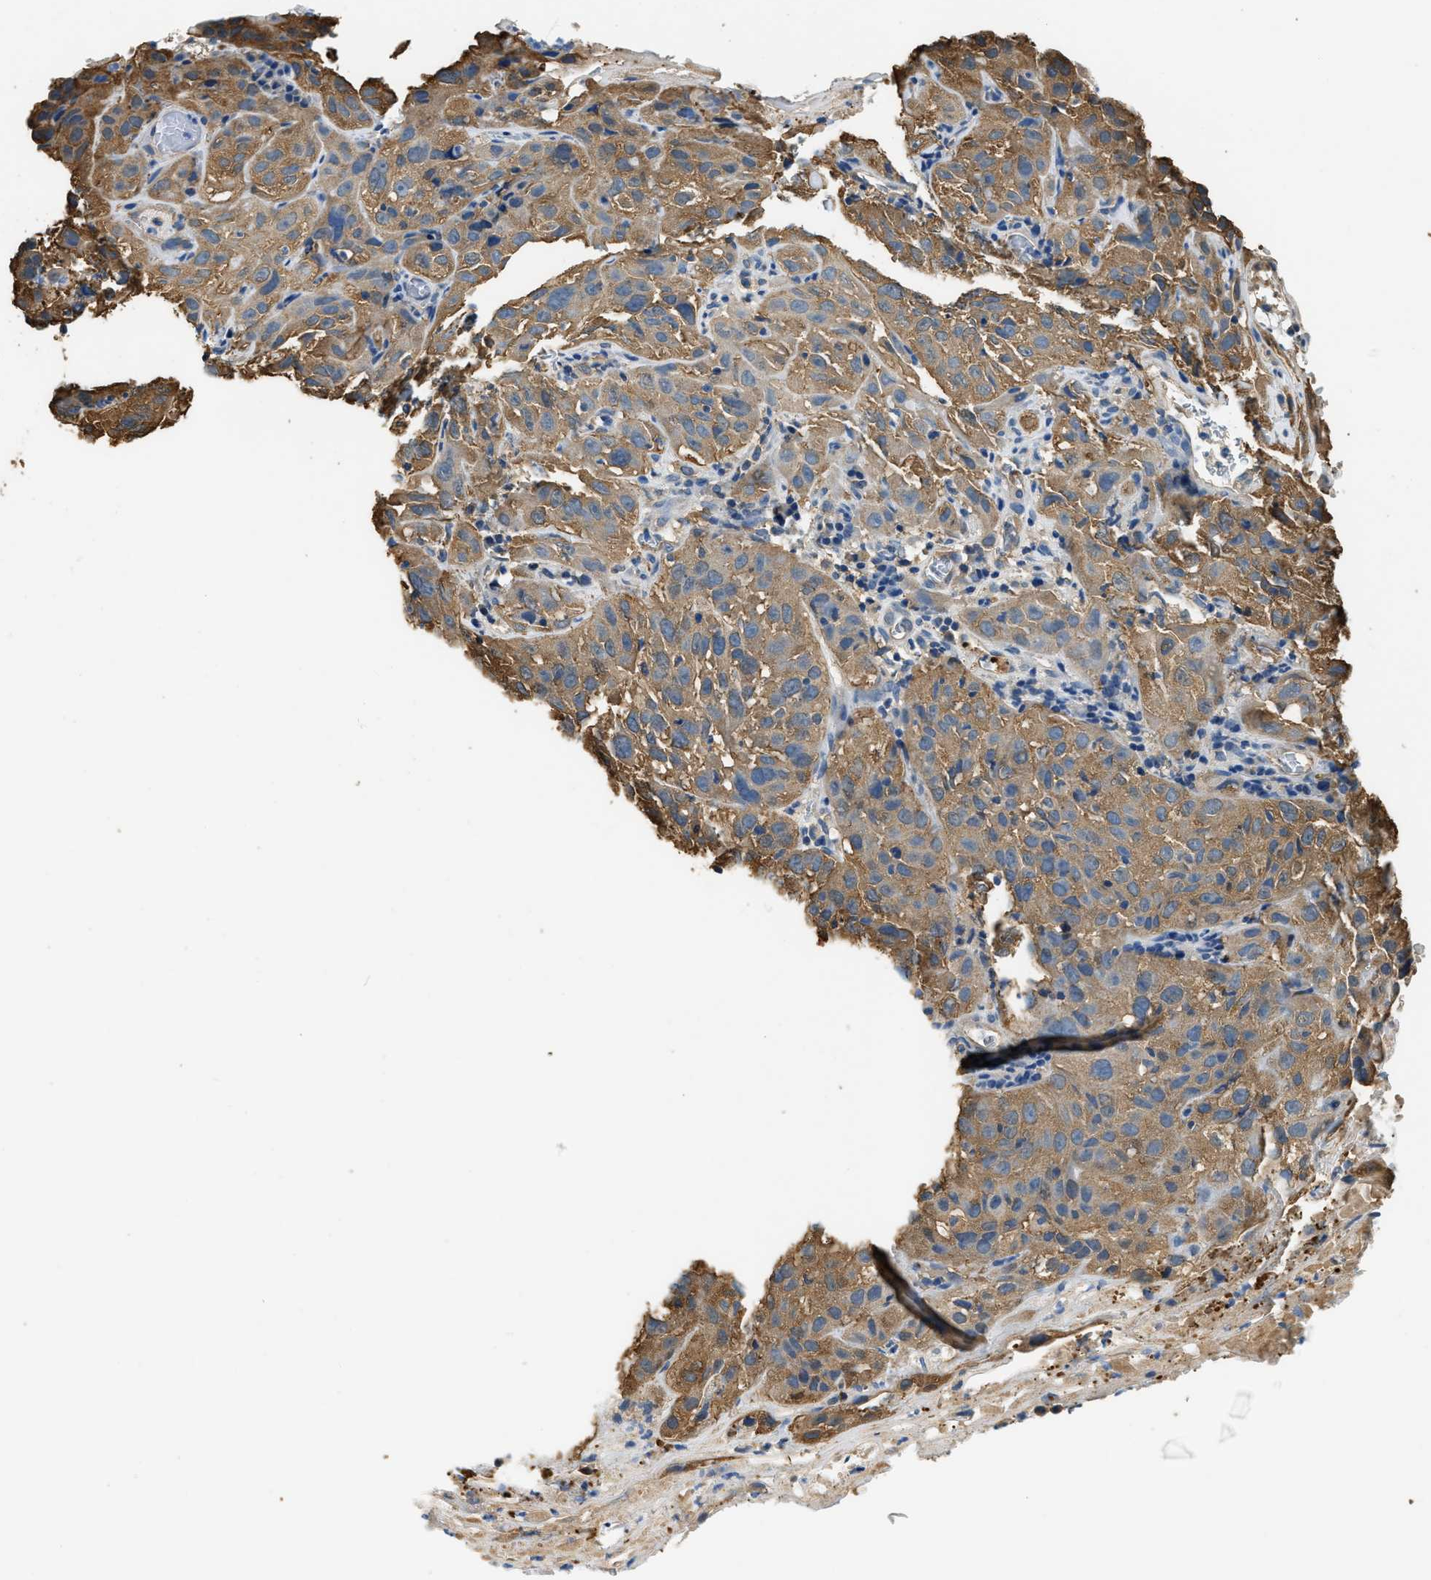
{"staining": {"intensity": "moderate", "quantity": ">75%", "location": "cytoplasmic/membranous"}, "tissue": "cervical cancer", "cell_type": "Tumor cells", "image_type": "cancer", "snomed": [{"axis": "morphology", "description": "Squamous cell carcinoma, NOS"}, {"axis": "topography", "description": "Cervix"}], "caption": "There is medium levels of moderate cytoplasmic/membranous expression in tumor cells of squamous cell carcinoma (cervical), as demonstrated by immunohistochemical staining (brown color).", "gene": "PPP2R1B", "patient": {"sex": "female", "age": 32}}